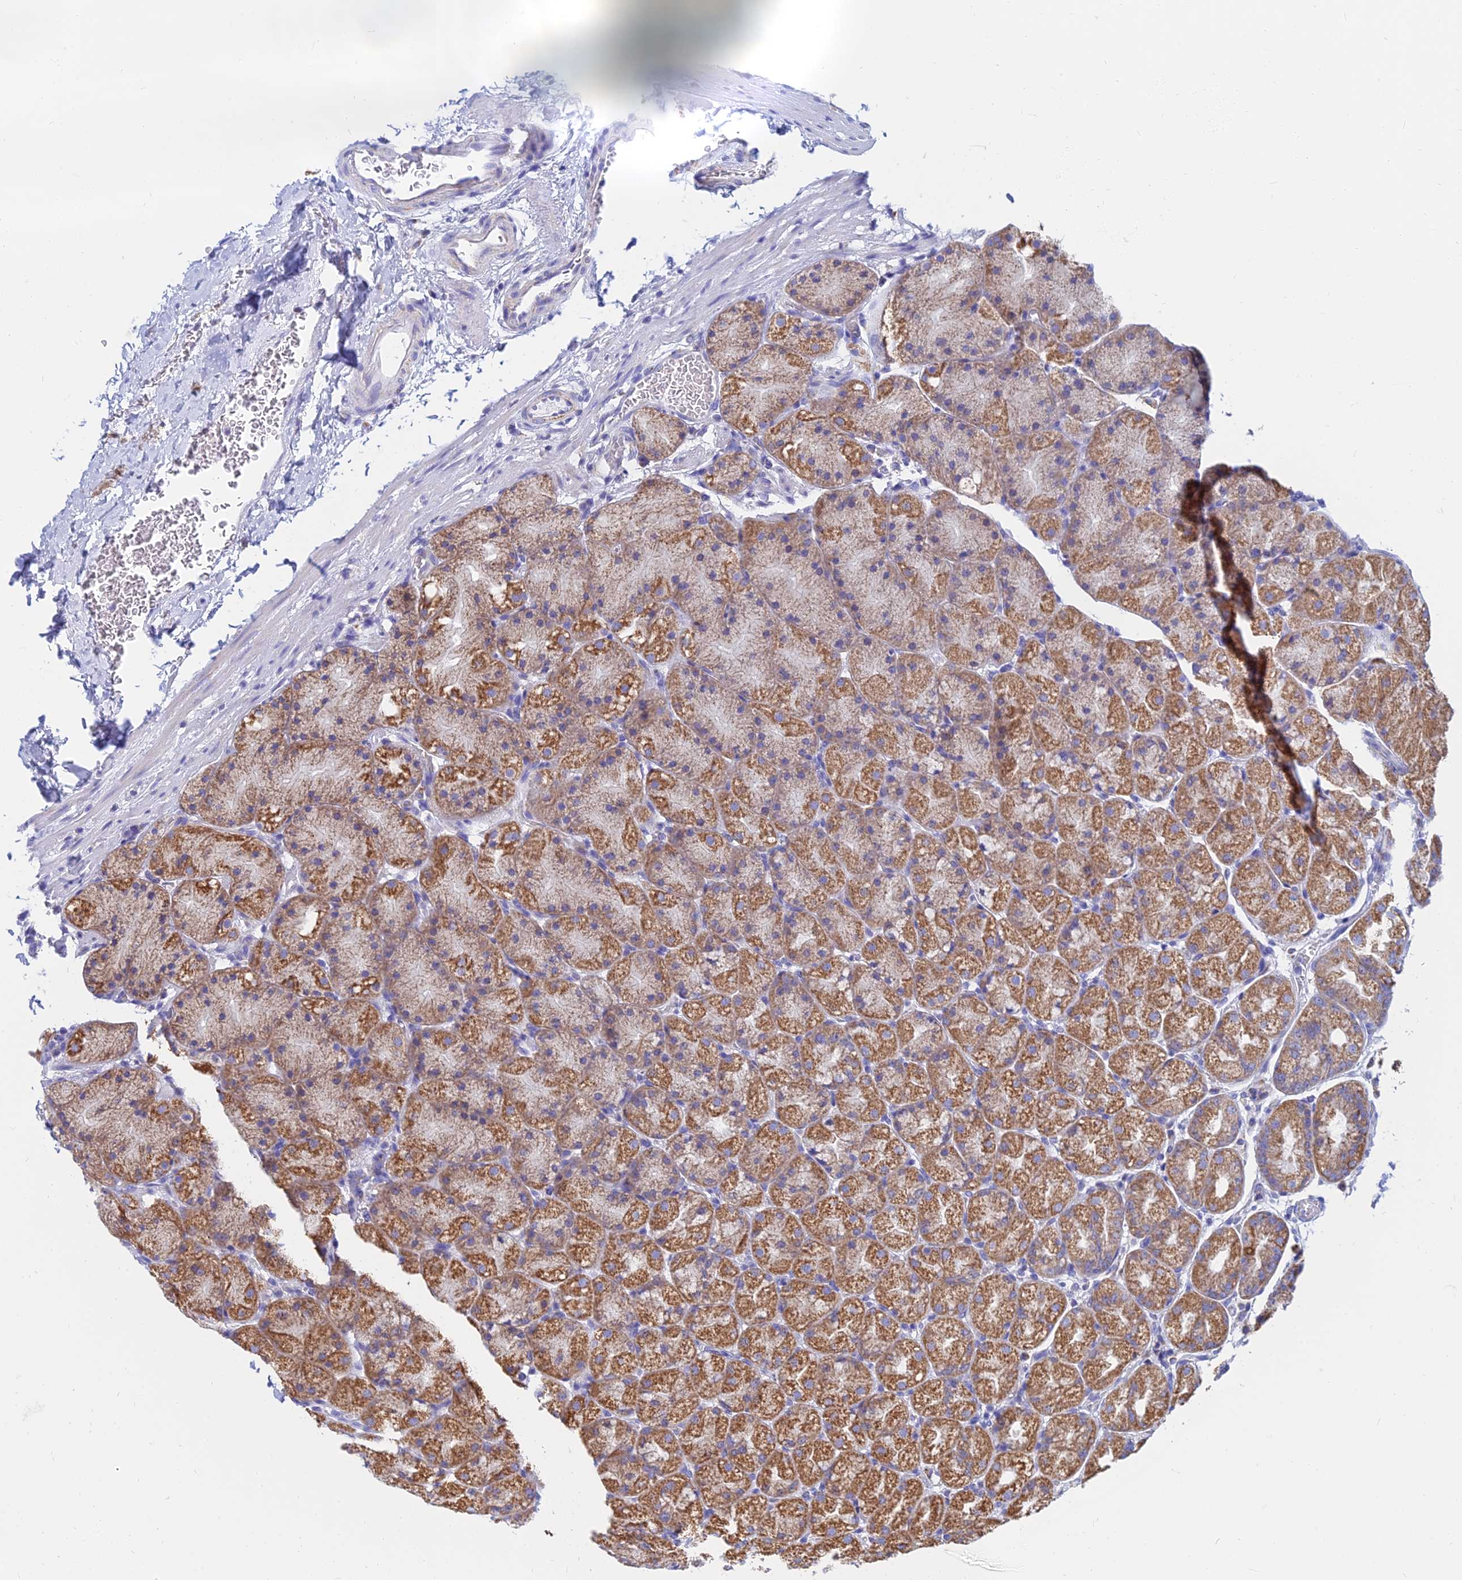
{"staining": {"intensity": "strong", "quantity": ">75%", "location": "cytoplasmic/membranous"}, "tissue": "stomach", "cell_type": "Glandular cells", "image_type": "normal", "snomed": [{"axis": "morphology", "description": "Normal tissue, NOS"}, {"axis": "topography", "description": "Stomach, upper"}, {"axis": "topography", "description": "Stomach"}], "caption": "Unremarkable stomach reveals strong cytoplasmic/membranous expression in approximately >75% of glandular cells, visualized by immunohistochemistry. (Stains: DAB (3,3'-diaminobenzidine) in brown, nuclei in blue, Microscopy: brightfield microscopy at high magnification).", "gene": "MGST1", "patient": {"sex": "male", "age": 48}}